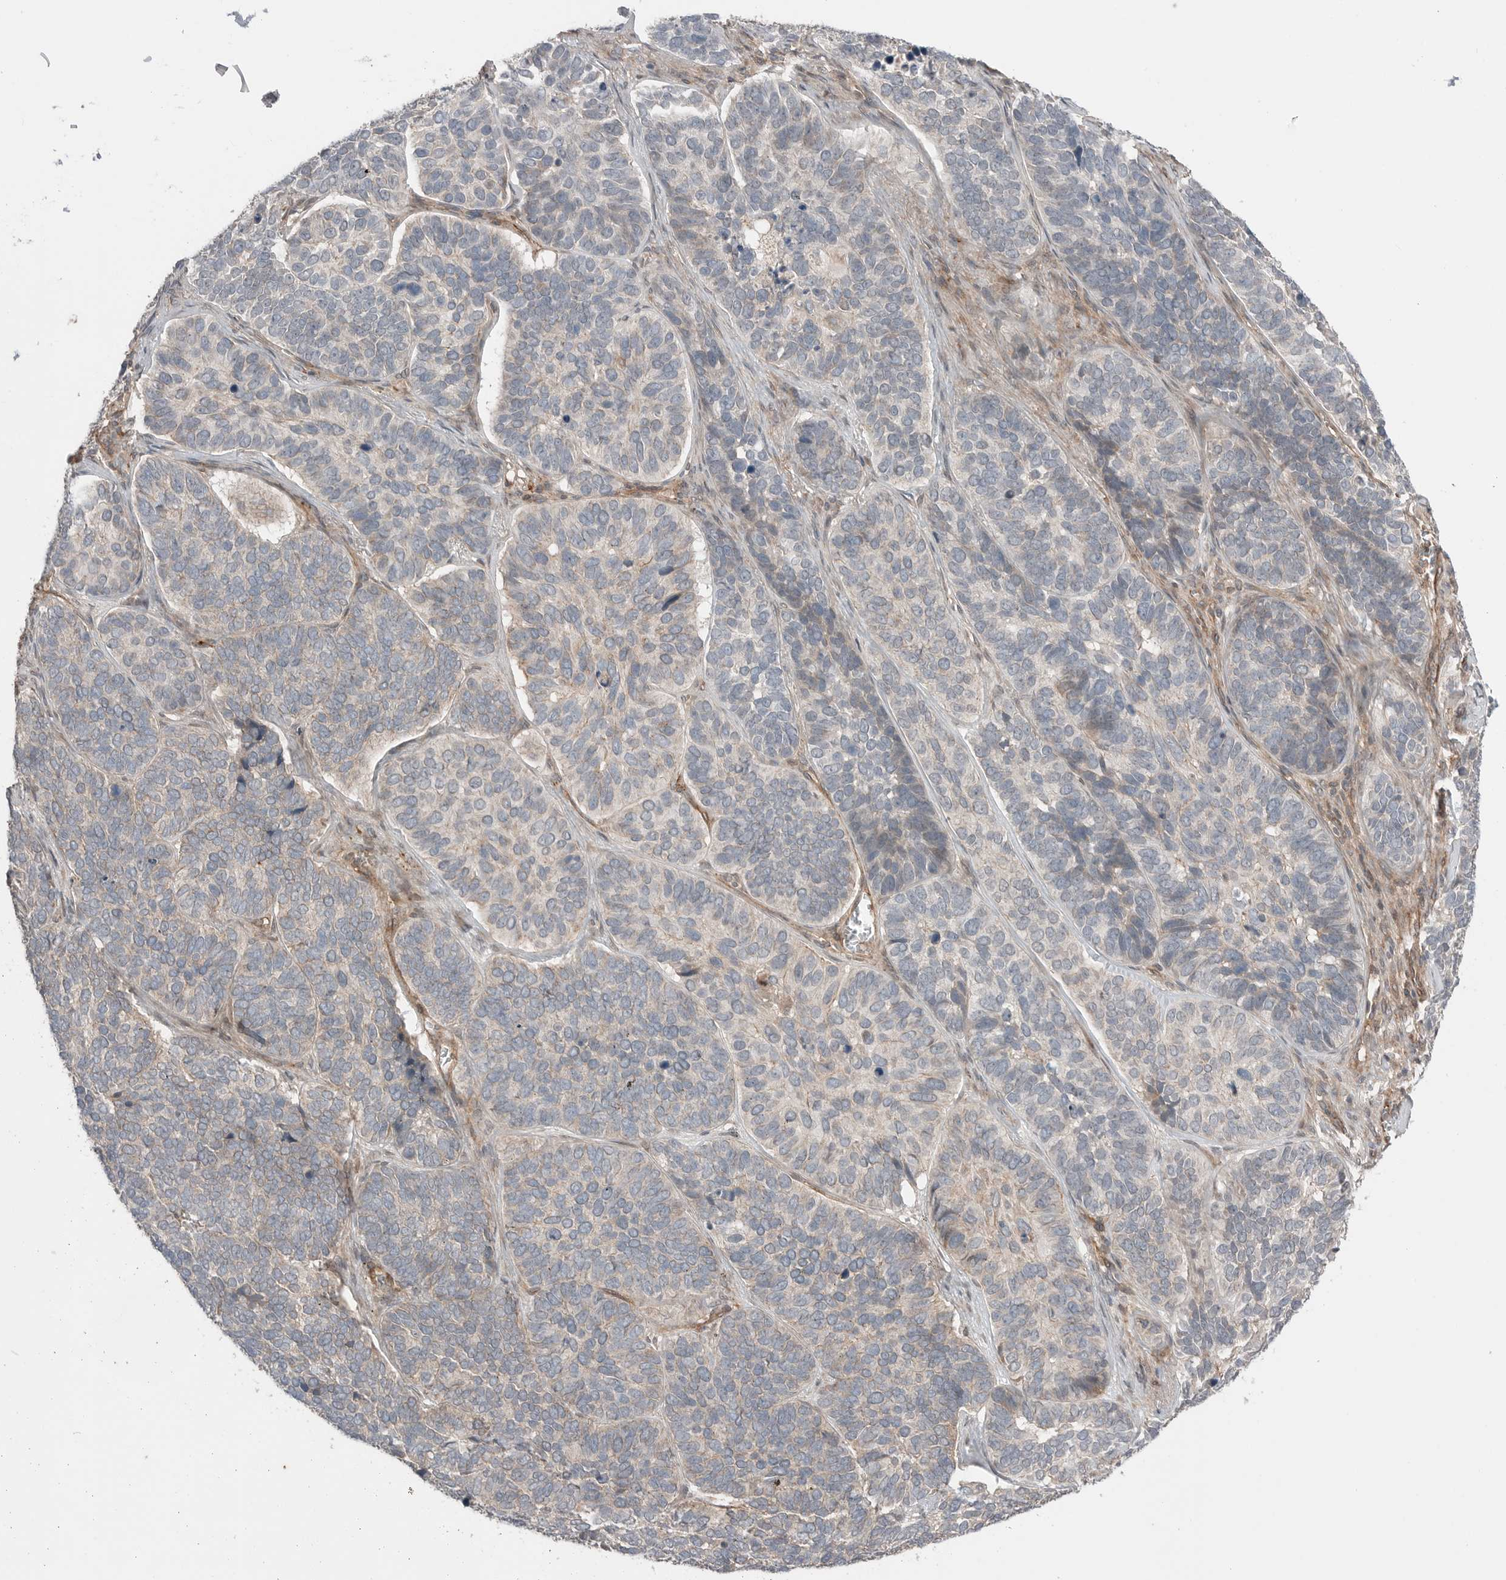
{"staining": {"intensity": "negative", "quantity": "none", "location": "none"}, "tissue": "skin cancer", "cell_type": "Tumor cells", "image_type": "cancer", "snomed": [{"axis": "morphology", "description": "Basal cell carcinoma"}, {"axis": "topography", "description": "Skin"}], "caption": "An immunohistochemistry (IHC) photomicrograph of skin cancer (basal cell carcinoma) is shown. There is no staining in tumor cells of skin cancer (basal cell carcinoma).", "gene": "PEAK1", "patient": {"sex": "male", "age": 62}}